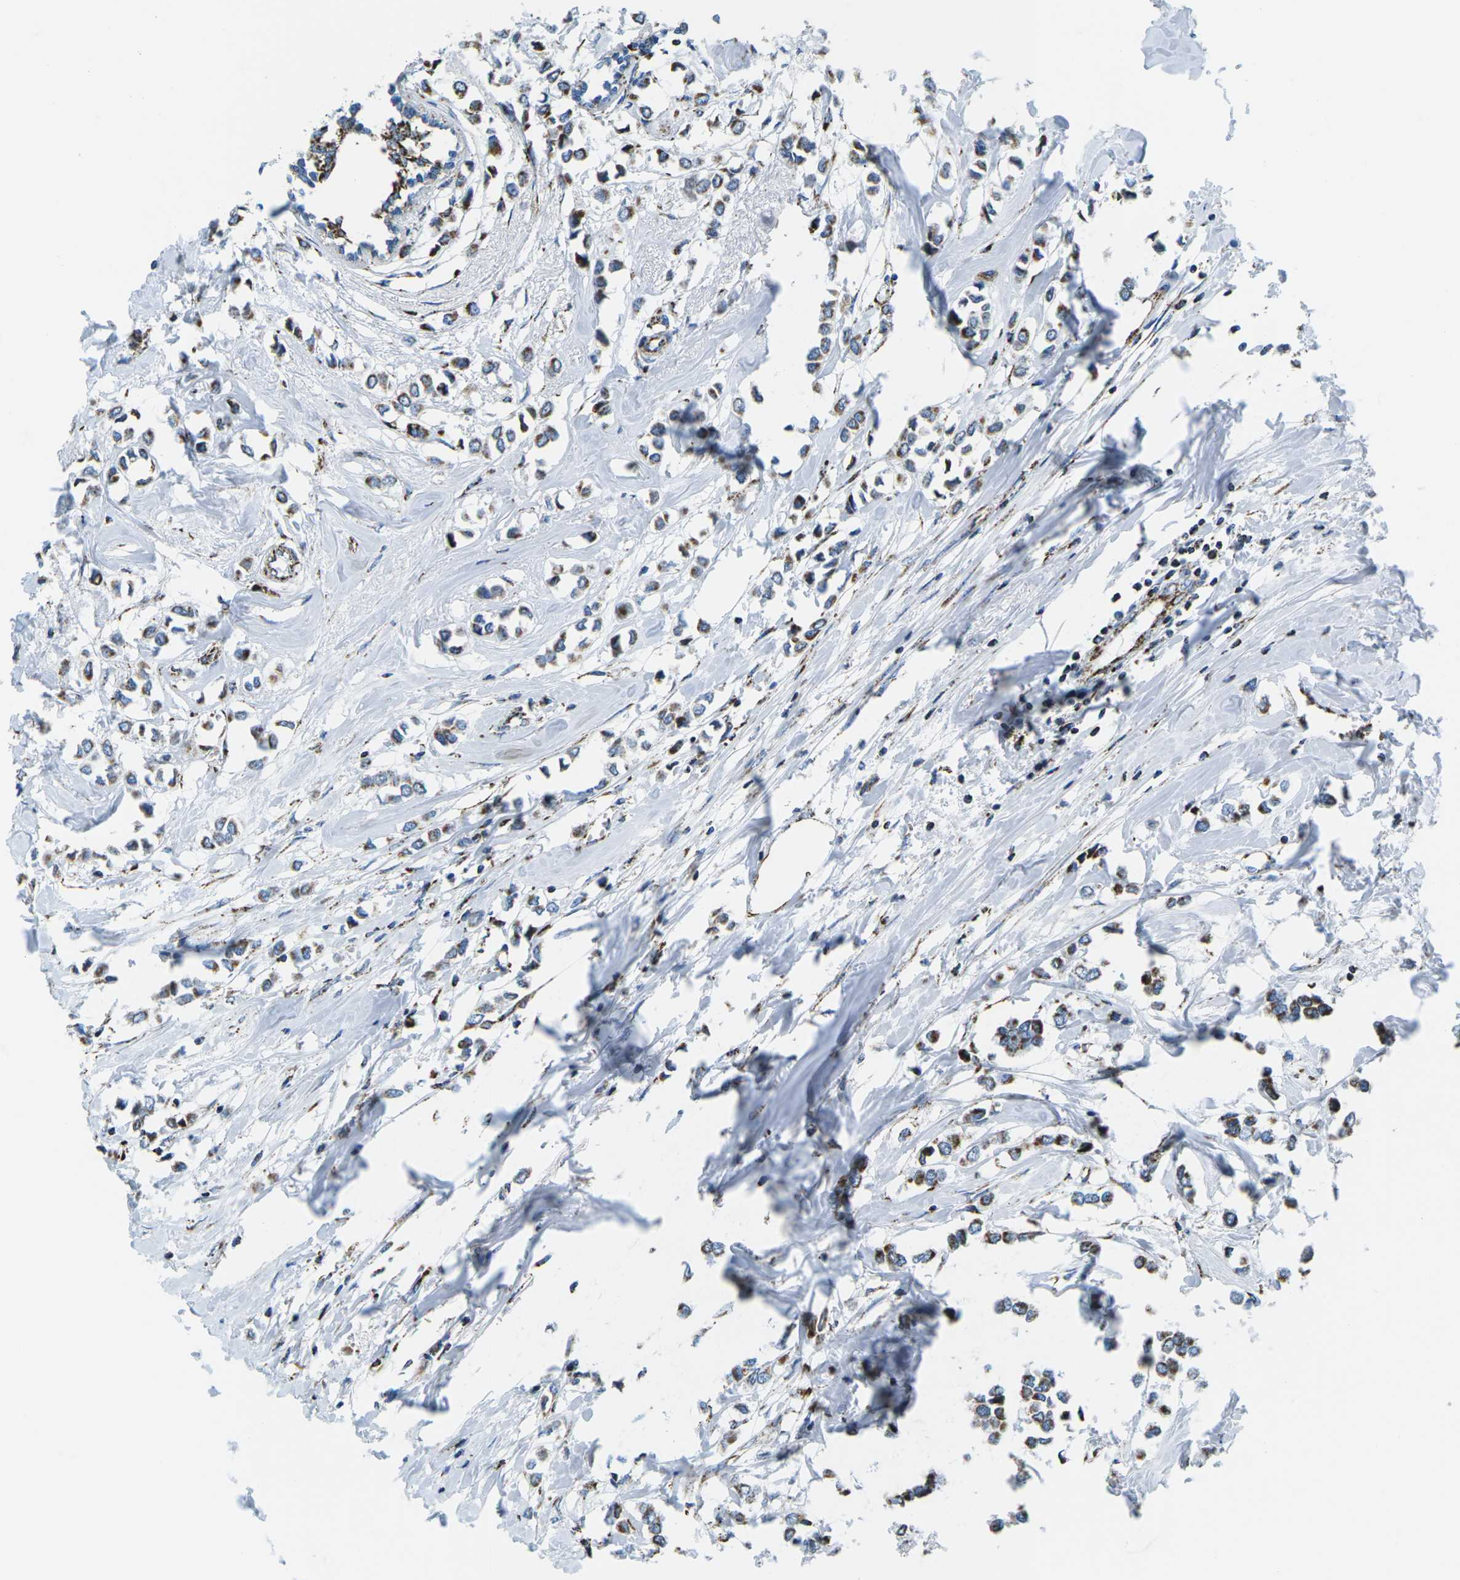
{"staining": {"intensity": "strong", "quantity": ">75%", "location": "cytoplasmic/membranous"}, "tissue": "breast cancer", "cell_type": "Tumor cells", "image_type": "cancer", "snomed": [{"axis": "morphology", "description": "Lobular carcinoma"}, {"axis": "topography", "description": "Breast"}], "caption": "Immunohistochemistry photomicrograph of breast lobular carcinoma stained for a protein (brown), which demonstrates high levels of strong cytoplasmic/membranous expression in approximately >75% of tumor cells.", "gene": "COX6C", "patient": {"sex": "female", "age": 51}}